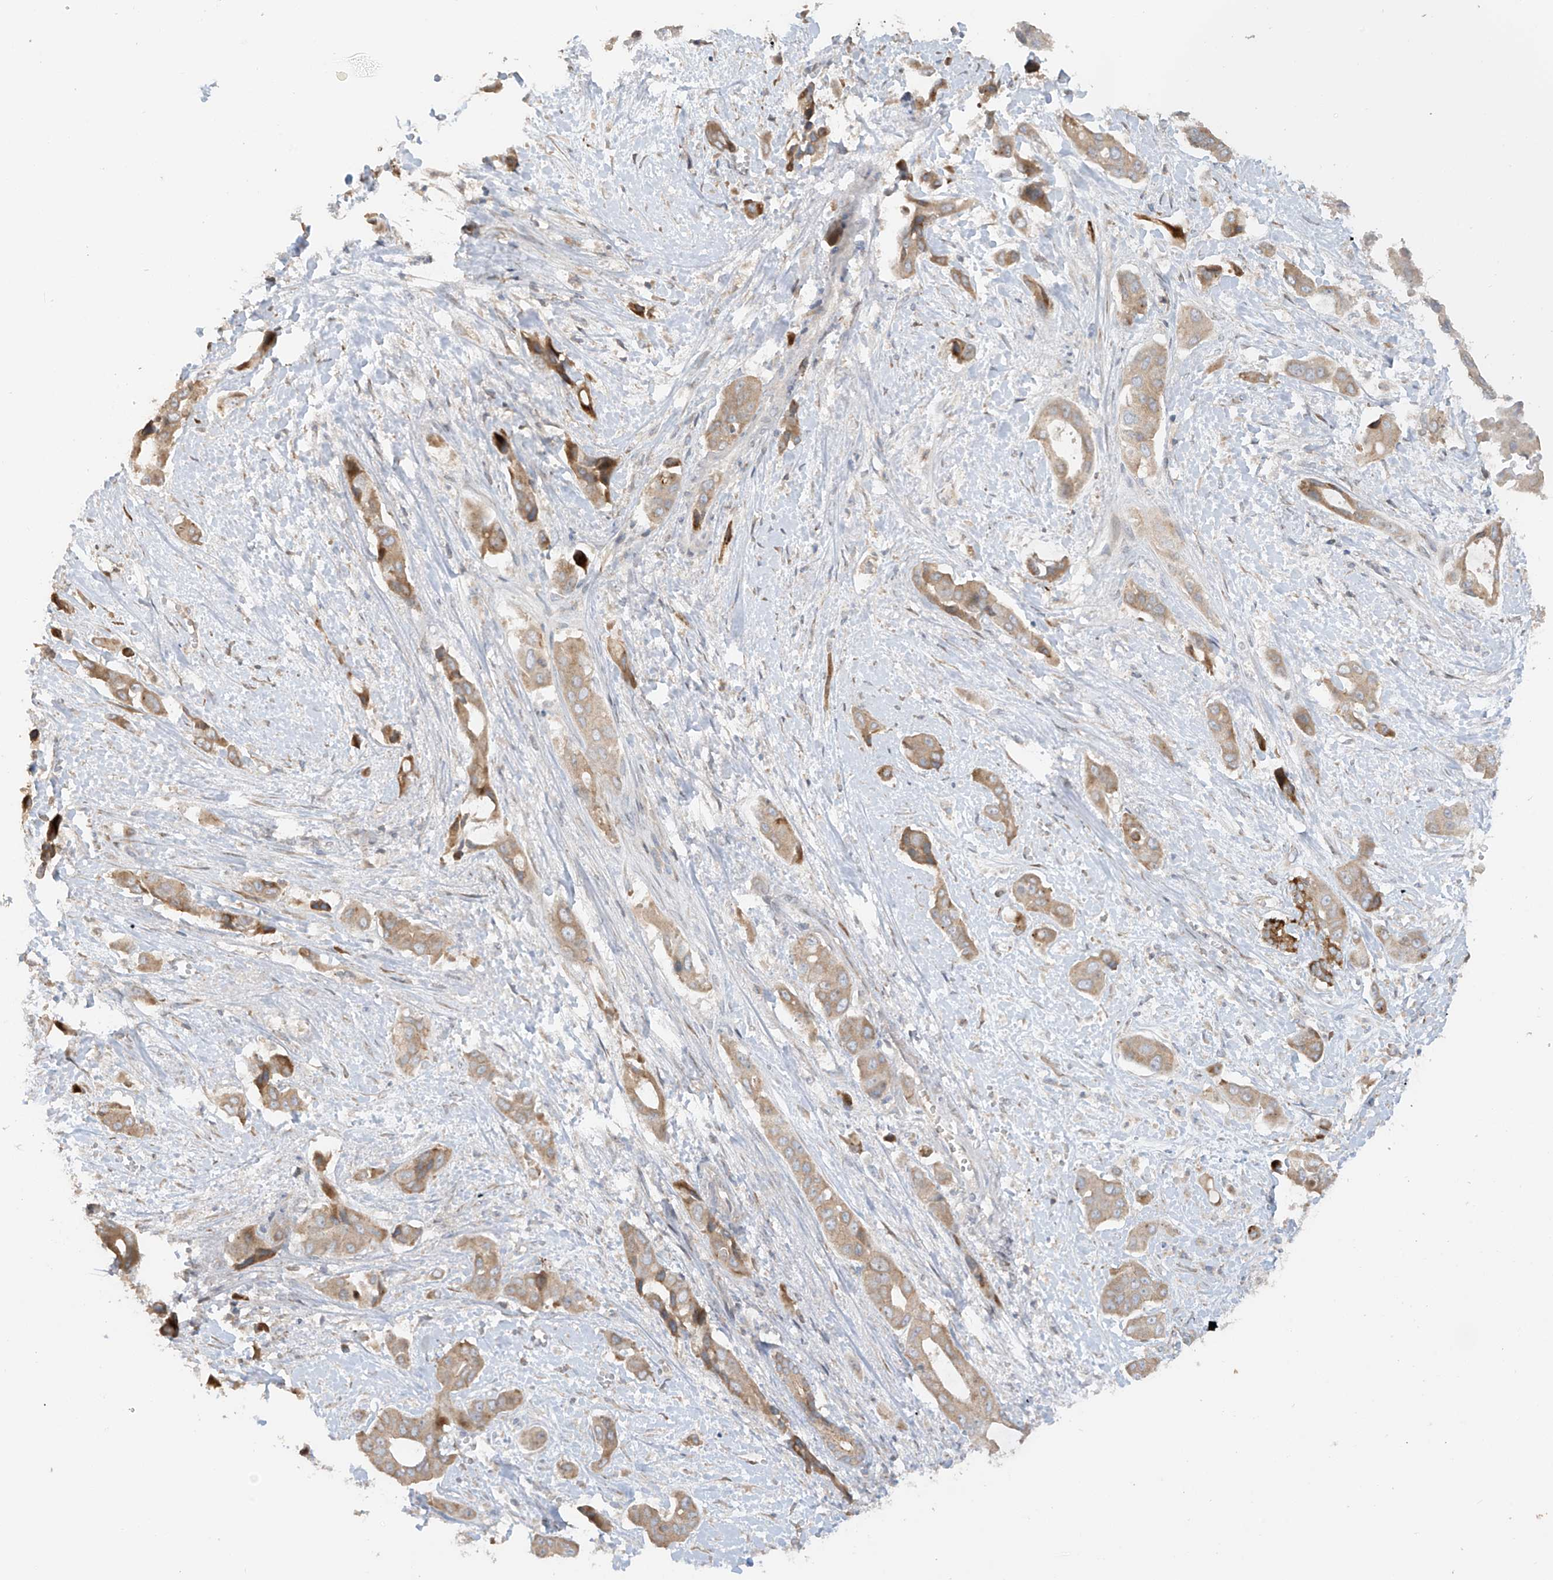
{"staining": {"intensity": "moderate", "quantity": "25%-75%", "location": "cytoplasmic/membranous"}, "tissue": "liver cancer", "cell_type": "Tumor cells", "image_type": "cancer", "snomed": [{"axis": "morphology", "description": "Cholangiocarcinoma"}, {"axis": "topography", "description": "Liver"}], "caption": "Cholangiocarcinoma (liver) tissue reveals moderate cytoplasmic/membranous staining in approximately 25%-75% of tumor cells", "gene": "ABTB1", "patient": {"sex": "female", "age": 52}}